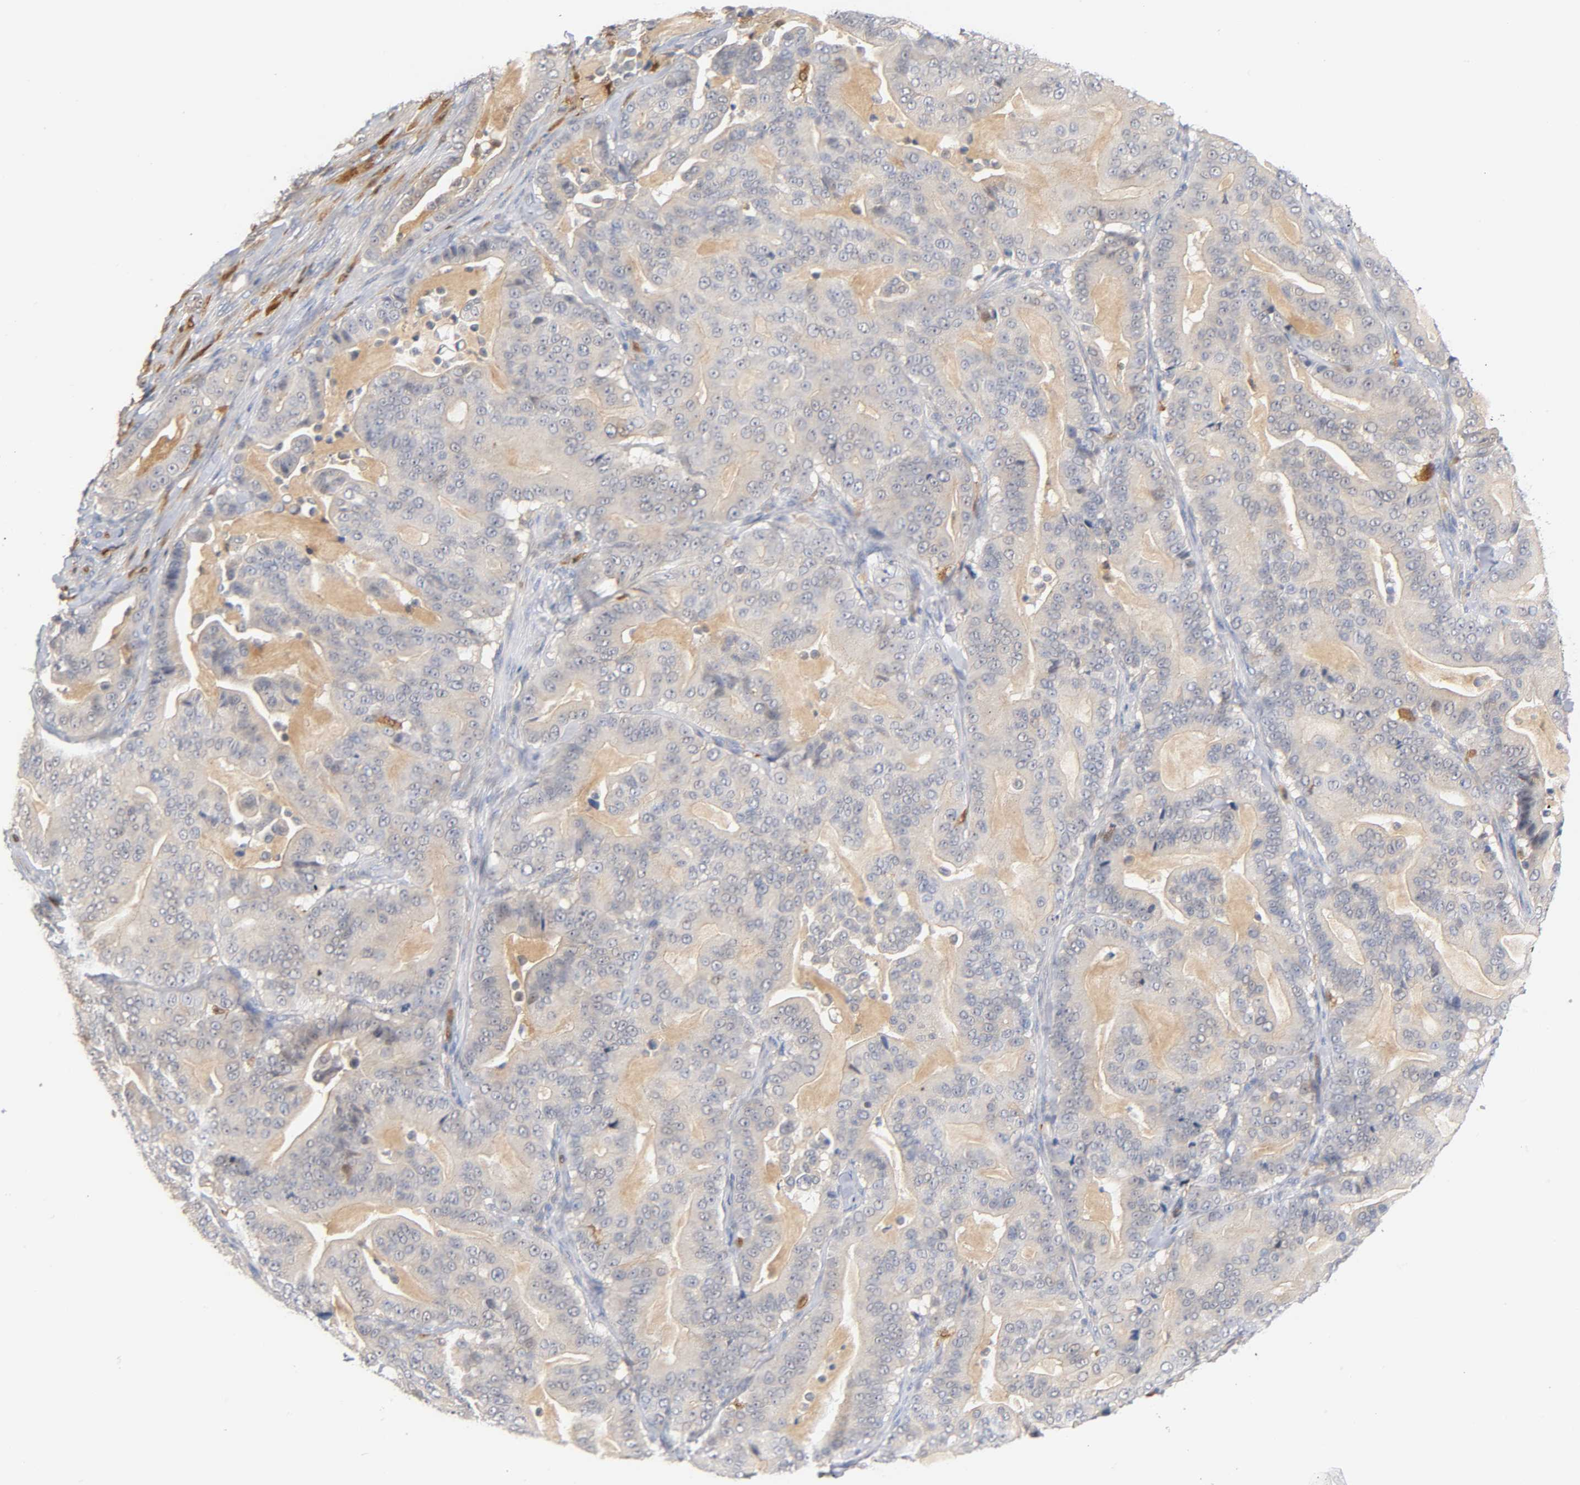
{"staining": {"intensity": "weak", "quantity": ">75%", "location": "cytoplasmic/membranous"}, "tissue": "pancreatic cancer", "cell_type": "Tumor cells", "image_type": "cancer", "snomed": [{"axis": "morphology", "description": "Adenocarcinoma, NOS"}, {"axis": "topography", "description": "Pancreas"}], "caption": "DAB immunohistochemical staining of pancreatic cancer (adenocarcinoma) displays weak cytoplasmic/membranous protein expression in approximately >75% of tumor cells. The staining was performed using DAB (3,3'-diaminobenzidine), with brown indicating positive protein expression. Nuclei are stained blue with hematoxylin.", "gene": "IL18", "patient": {"sex": "male", "age": 63}}